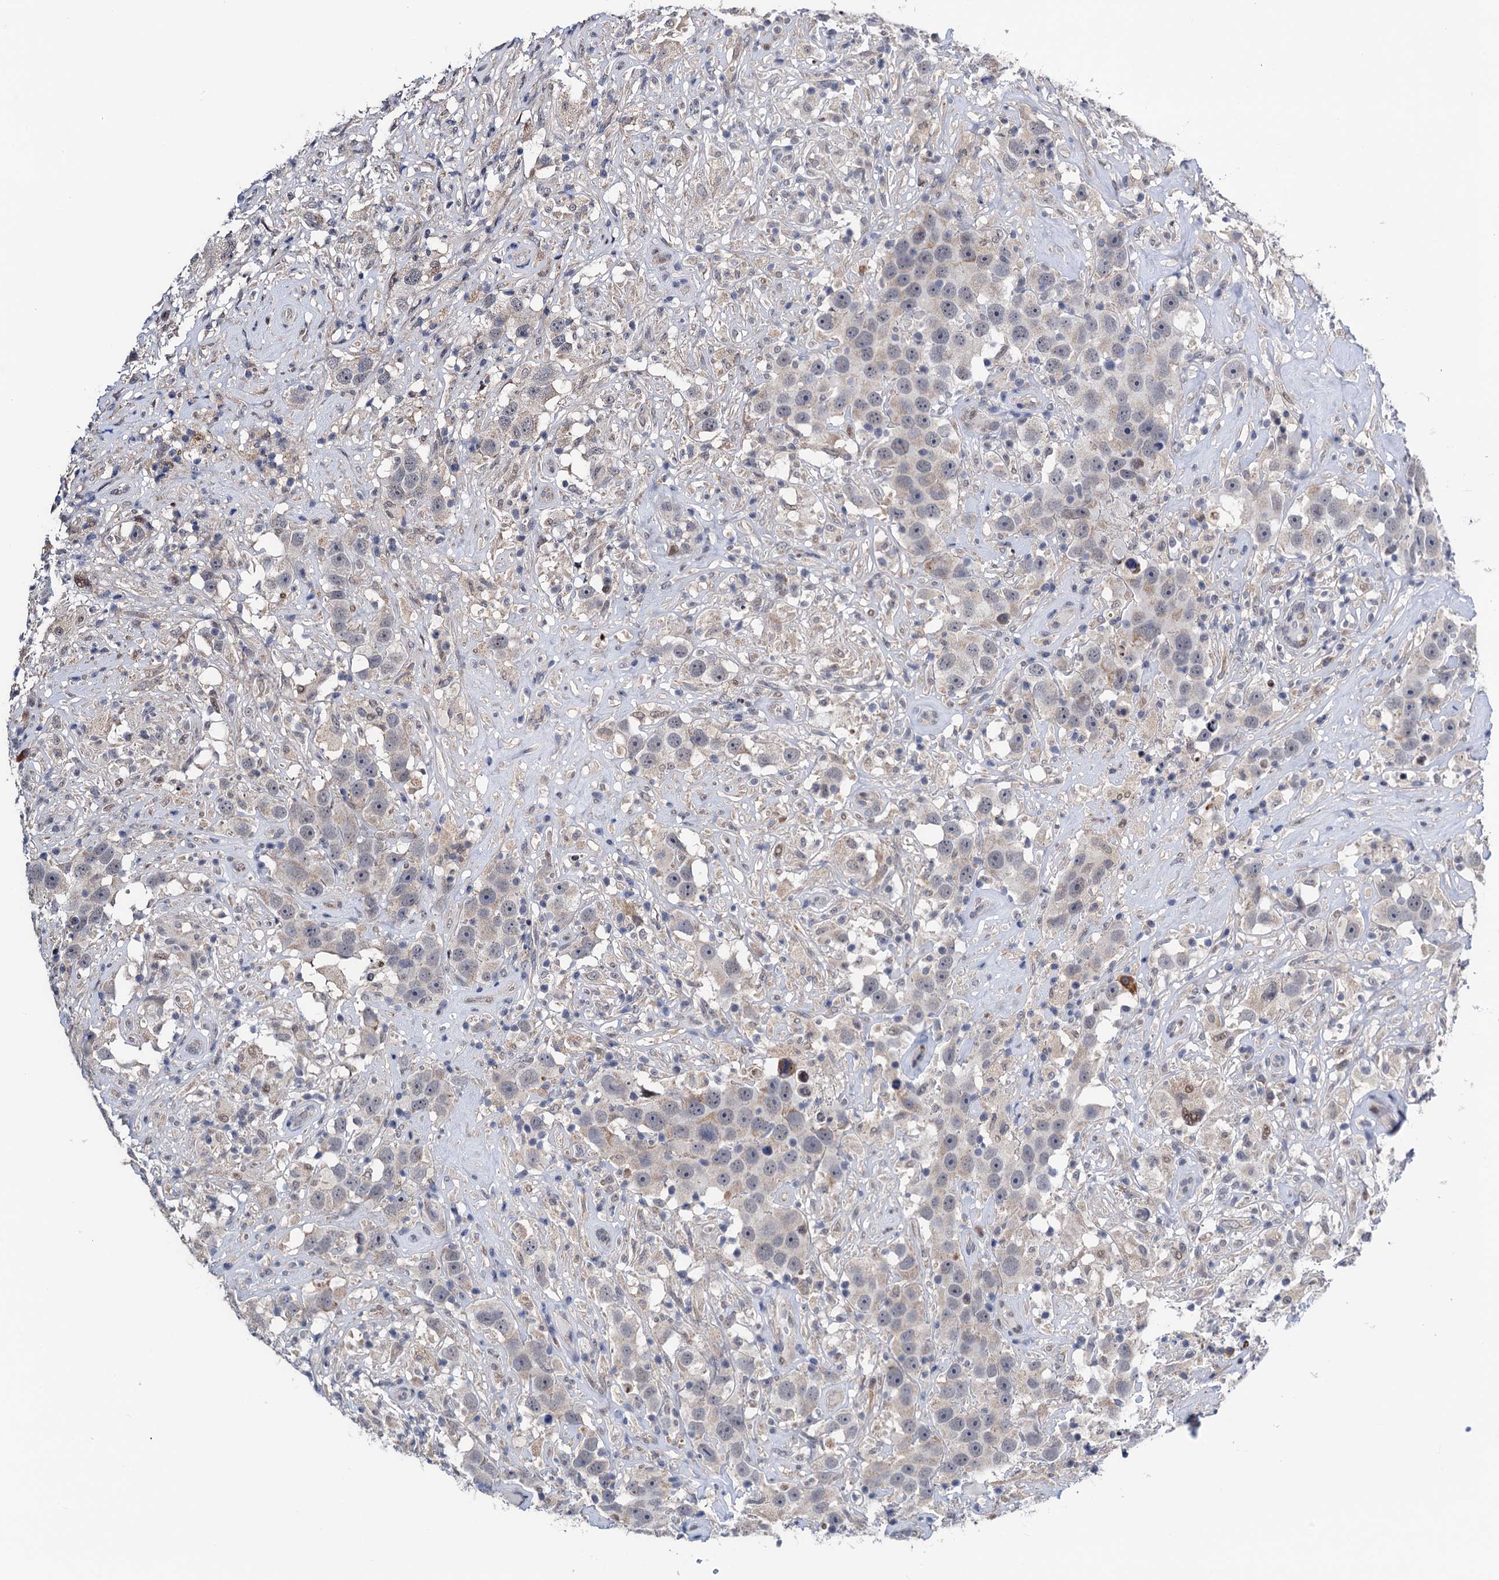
{"staining": {"intensity": "weak", "quantity": "25%-75%", "location": "nuclear"}, "tissue": "testis cancer", "cell_type": "Tumor cells", "image_type": "cancer", "snomed": [{"axis": "morphology", "description": "Seminoma, NOS"}, {"axis": "topography", "description": "Testis"}], "caption": "Human testis seminoma stained for a protein (brown) reveals weak nuclear positive positivity in about 25%-75% of tumor cells.", "gene": "FAM222A", "patient": {"sex": "male", "age": 49}}